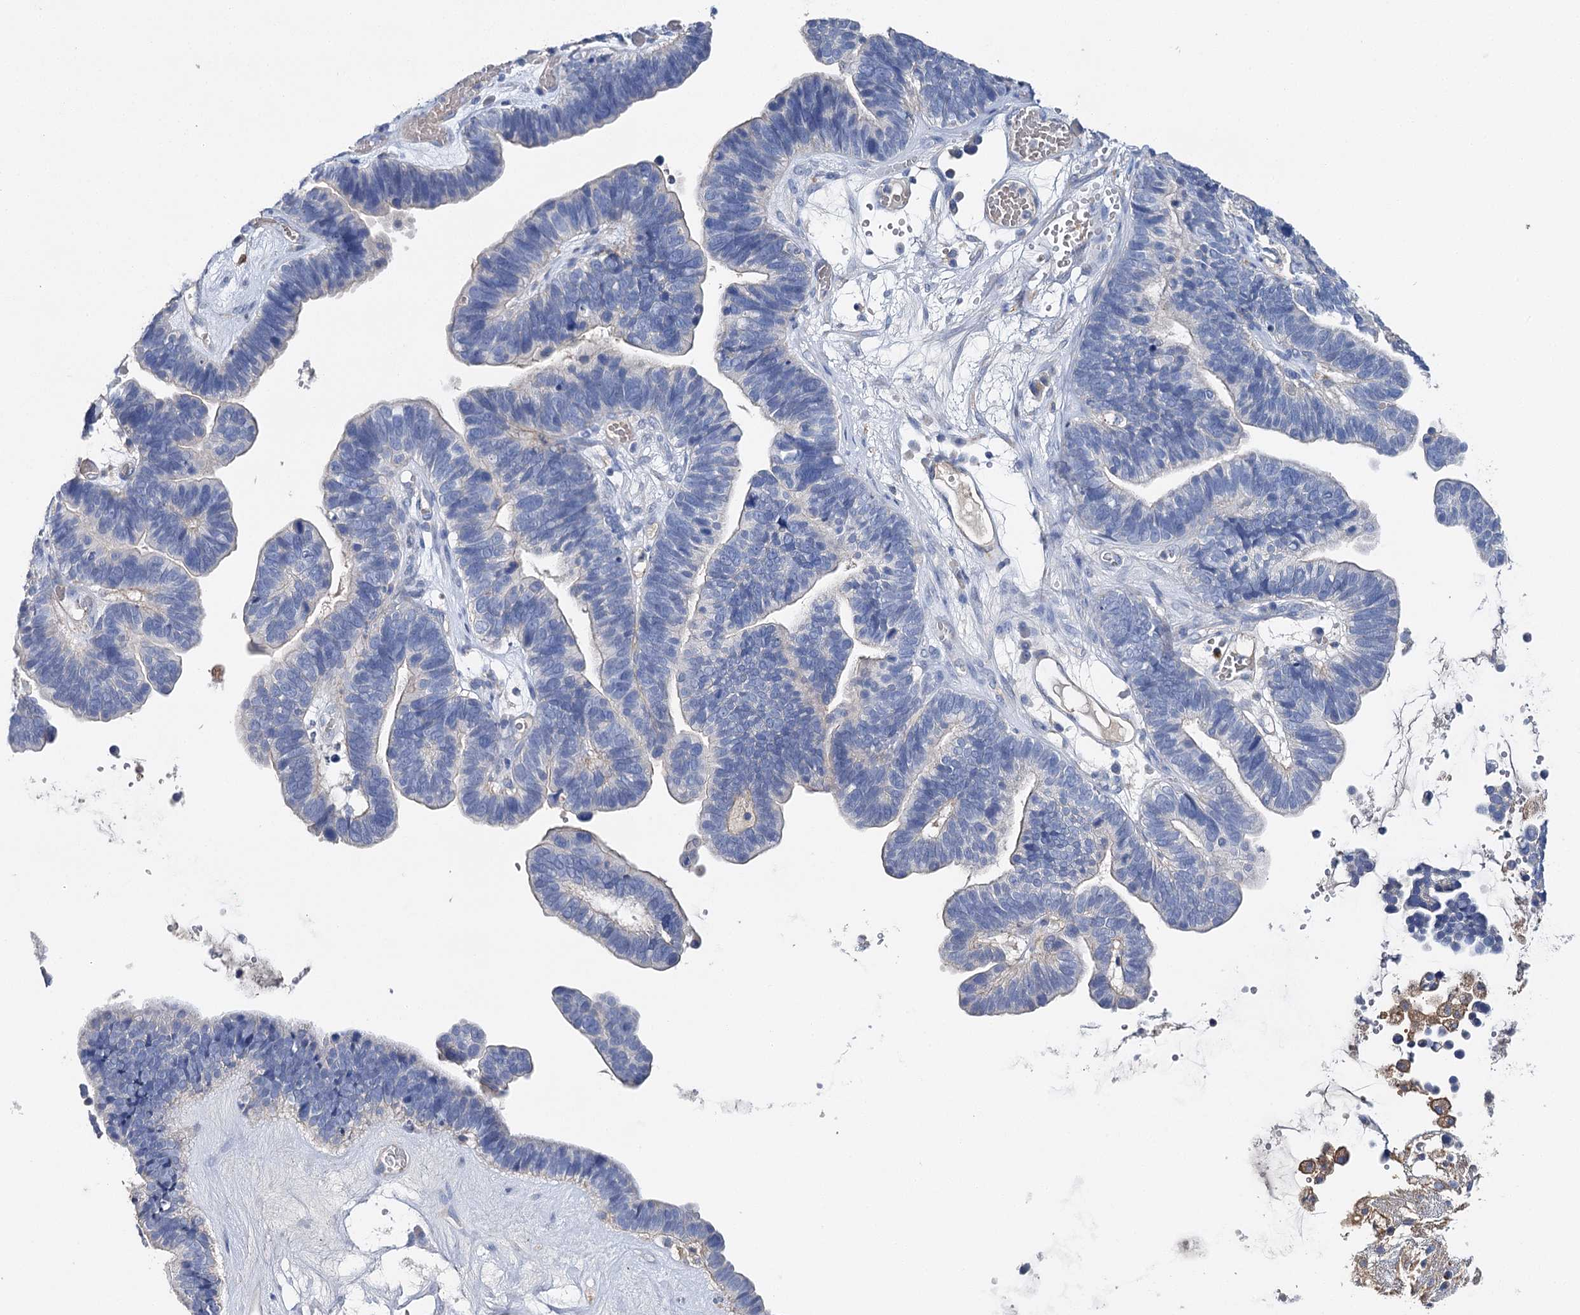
{"staining": {"intensity": "negative", "quantity": "none", "location": "none"}, "tissue": "ovarian cancer", "cell_type": "Tumor cells", "image_type": "cancer", "snomed": [{"axis": "morphology", "description": "Cystadenocarcinoma, serous, NOS"}, {"axis": "topography", "description": "Ovary"}], "caption": "The image reveals no staining of tumor cells in ovarian cancer (serous cystadenocarcinoma).", "gene": "EPYC", "patient": {"sex": "female", "age": 56}}